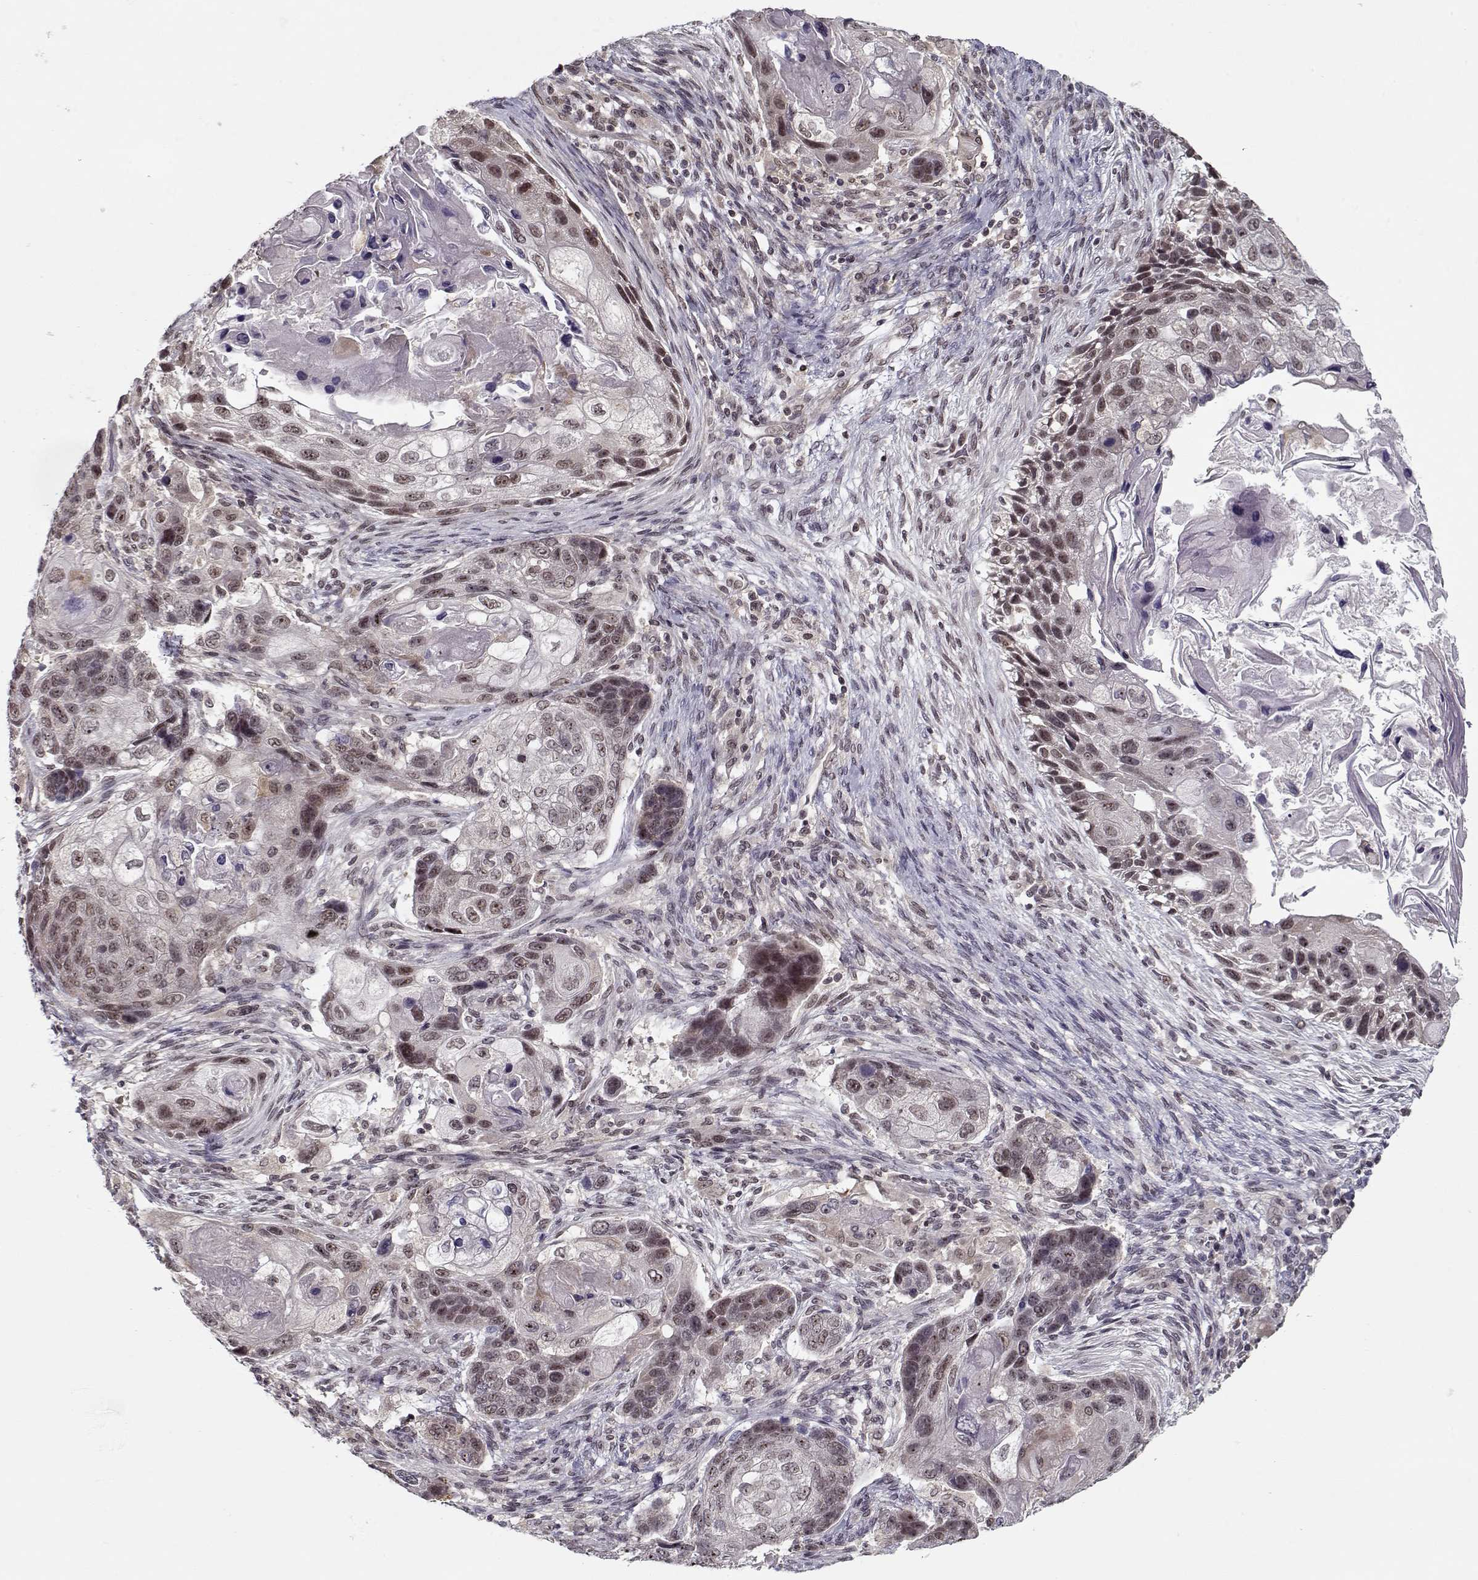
{"staining": {"intensity": "moderate", "quantity": "25%-75%", "location": "nuclear"}, "tissue": "lung cancer", "cell_type": "Tumor cells", "image_type": "cancer", "snomed": [{"axis": "morphology", "description": "Squamous cell carcinoma, NOS"}, {"axis": "topography", "description": "Lung"}], "caption": "Moderate nuclear protein positivity is identified in approximately 25%-75% of tumor cells in lung squamous cell carcinoma. The staining was performed using DAB to visualize the protein expression in brown, while the nuclei were stained in blue with hematoxylin (Magnification: 20x).", "gene": "TESPA1", "patient": {"sex": "male", "age": 69}}